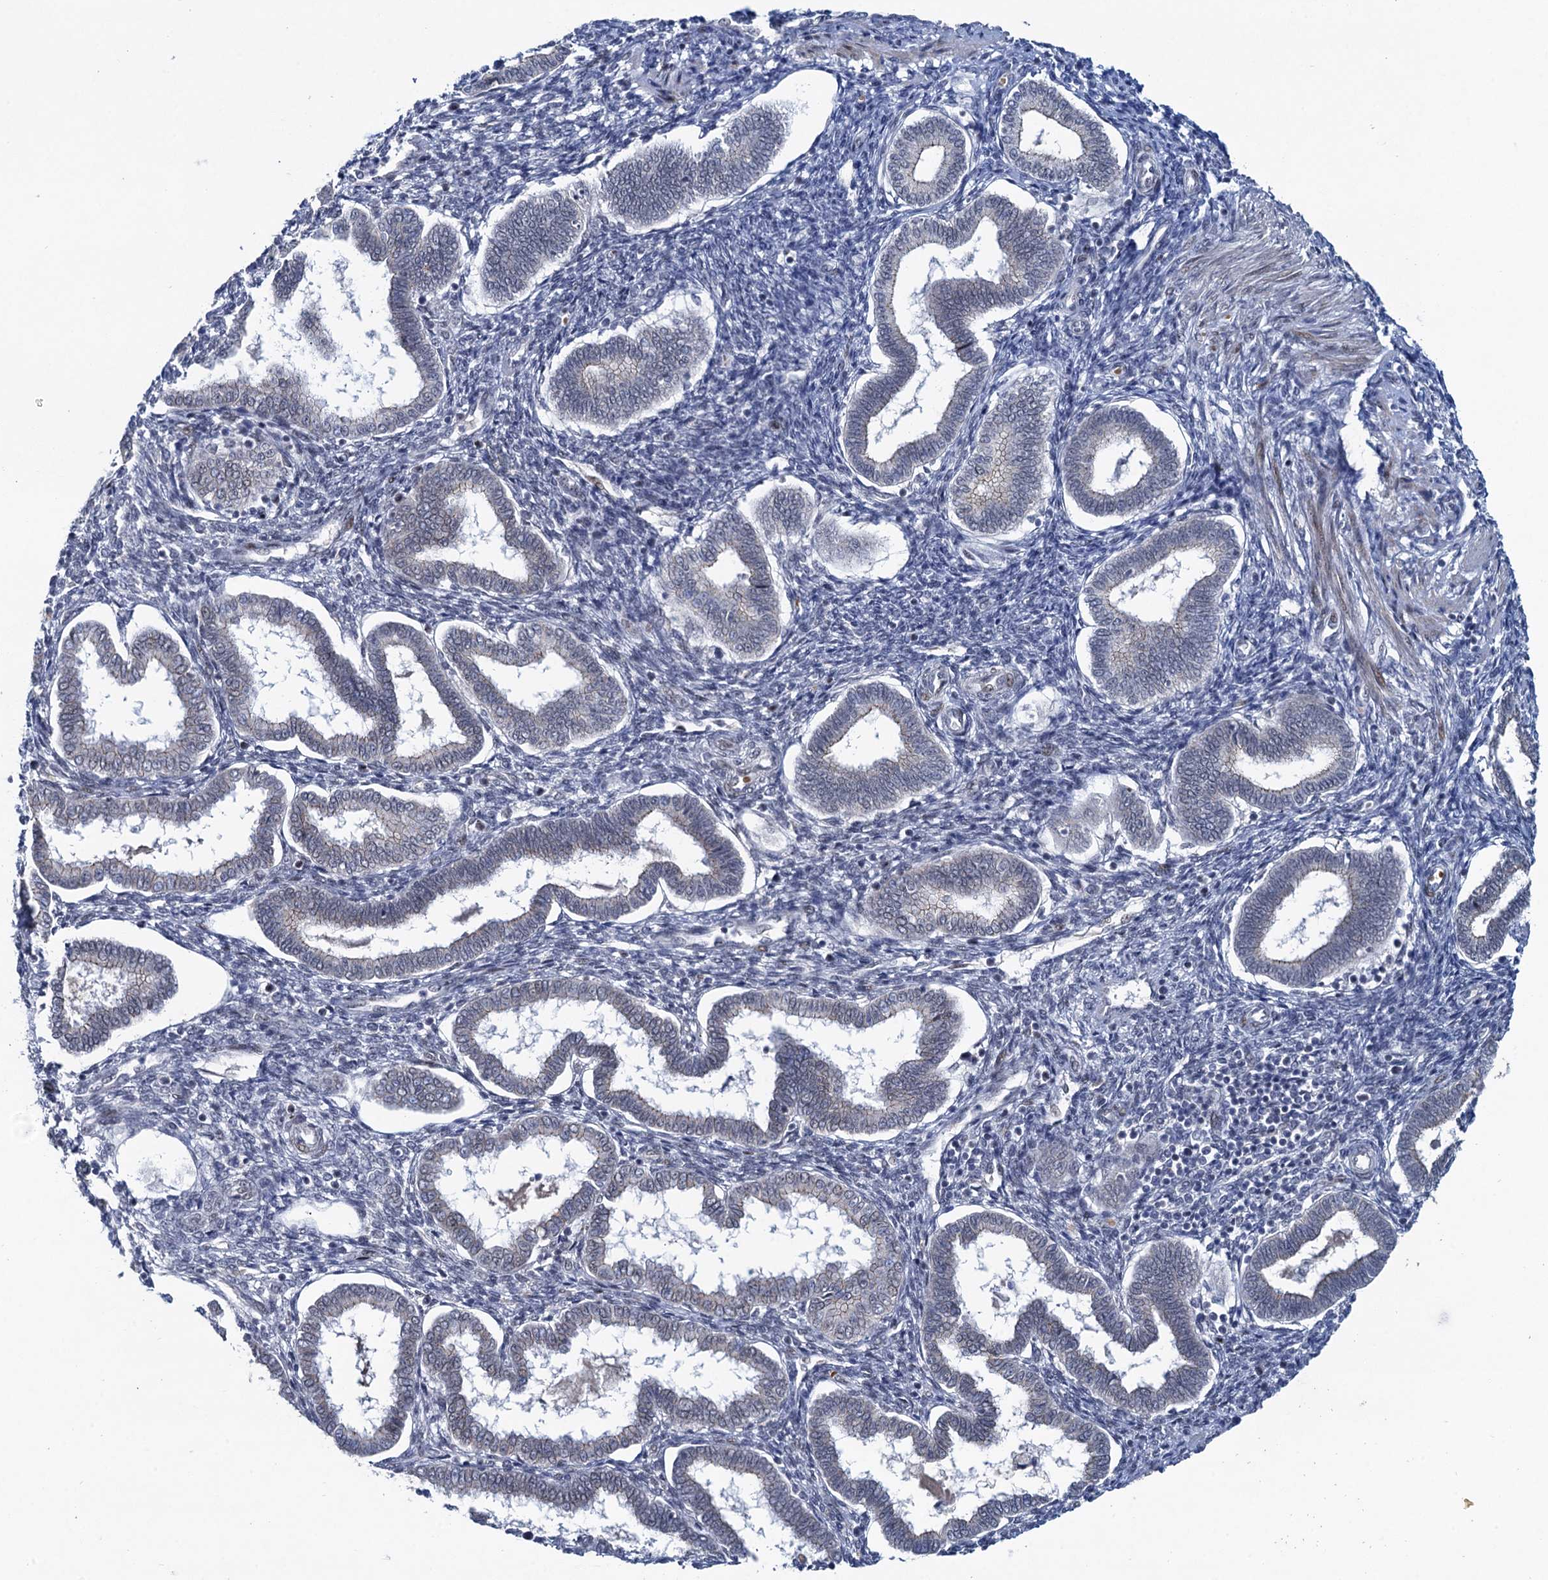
{"staining": {"intensity": "negative", "quantity": "none", "location": "none"}, "tissue": "endometrium", "cell_type": "Cells in endometrial stroma", "image_type": "normal", "snomed": [{"axis": "morphology", "description": "Normal tissue, NOS"}, {"axis": "topography", "description": "Endometrium"}], "caption": "A high-resolution micrograph shows immunohistochemistry staining of unremarkable endometrium, which exhibits no significant positivity in cells in endometrial stroma.", "gene": "ATOSA", "patient": {"sex": "female", "age": 24}}